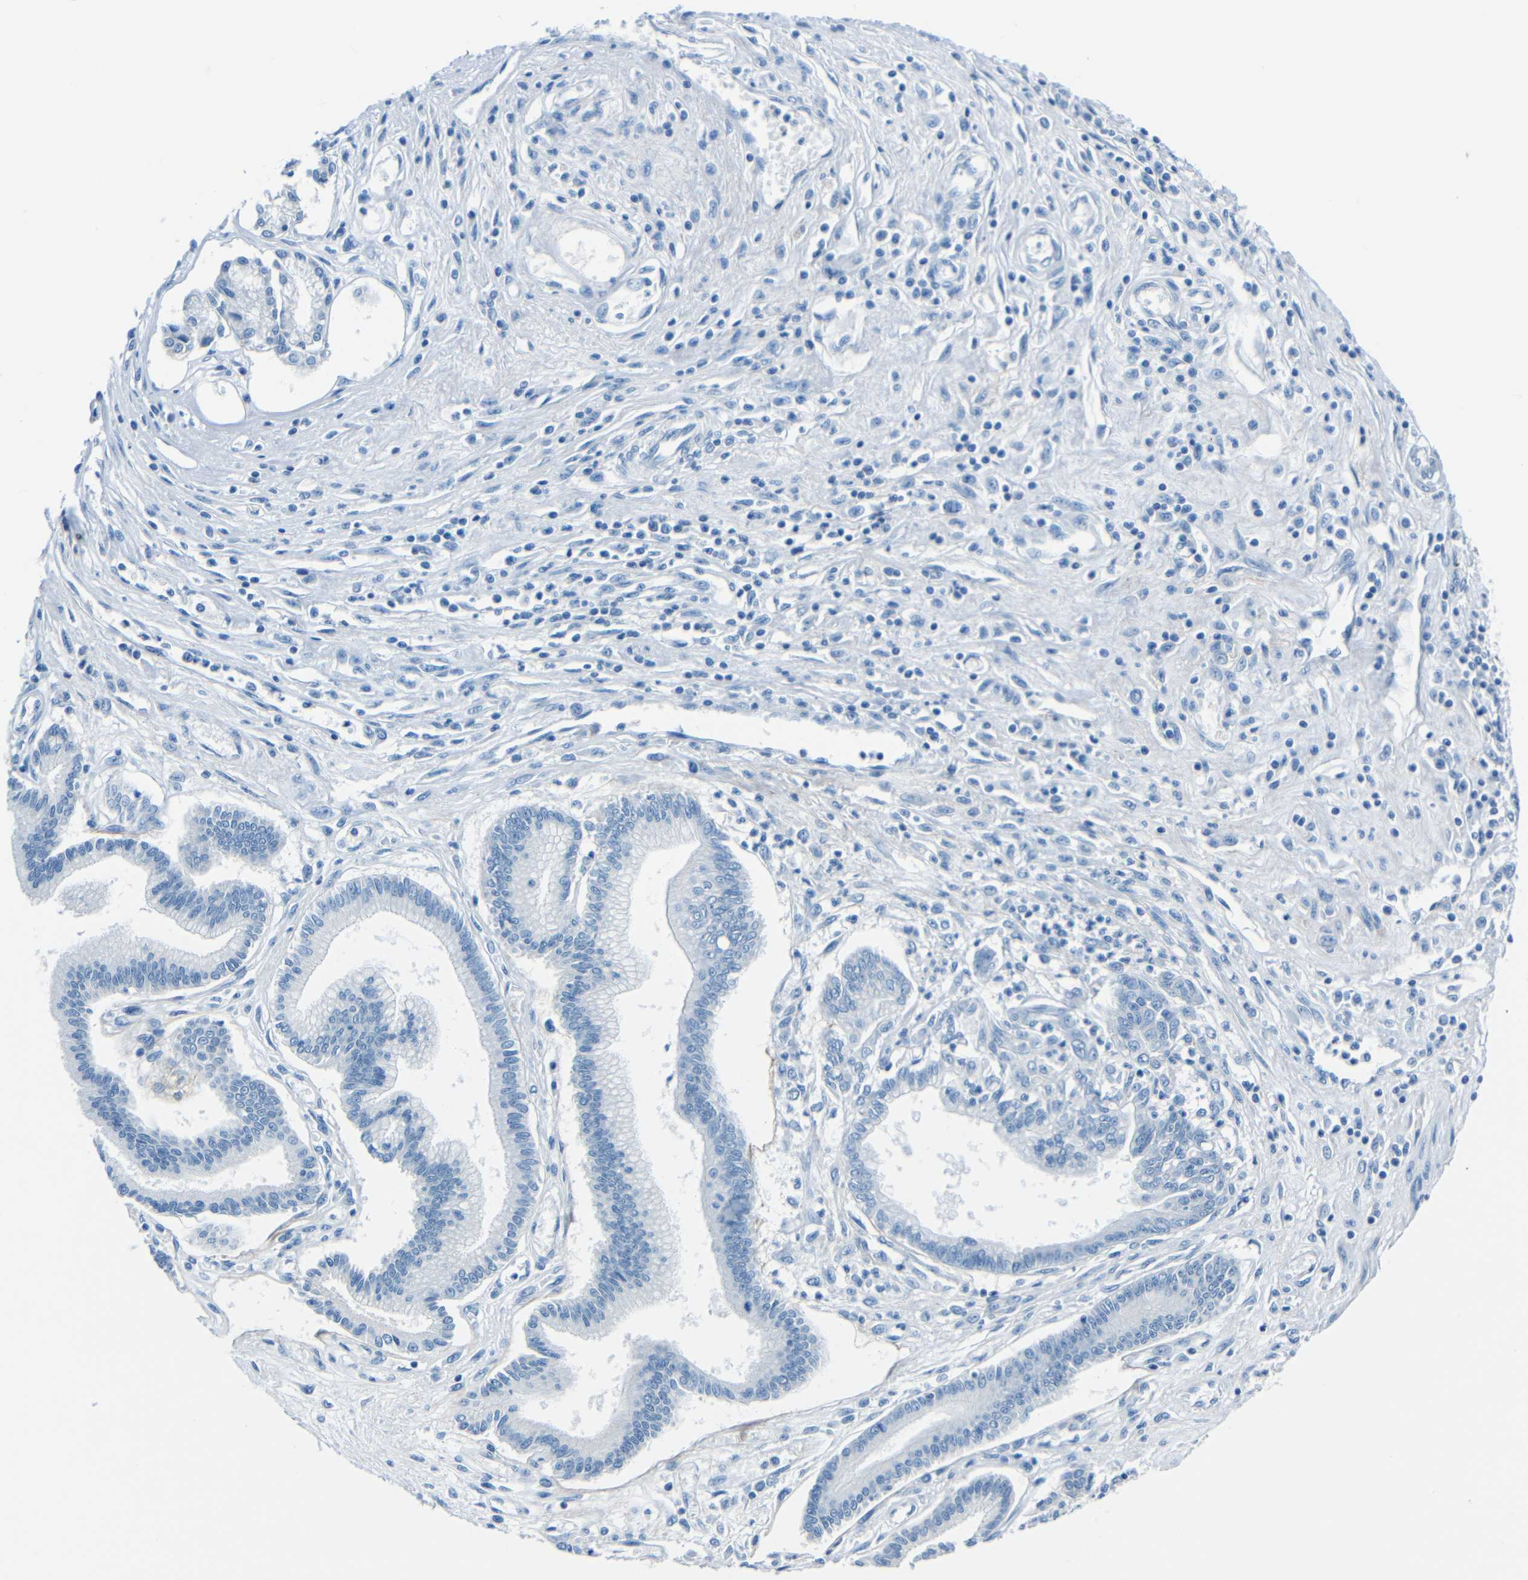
{"staining": {"intensity": "negative", "quantity": "none", "location": "none"}, "tissue": "pancreatic cancer", "cell_type": "Tumor cells", "image_type": "cancer", "snomed": [{"axis": "morphology", "description": "Adenocarcinoma, NOS"}, {"axis": "topography", "description": "Pancreas"}], "caption": "This is an IHC micrograph of human pancreatic cancer. There is no staining in tumor cells.", "gene": "FBN2", "patient": {"sex": "male", "age": 56}}